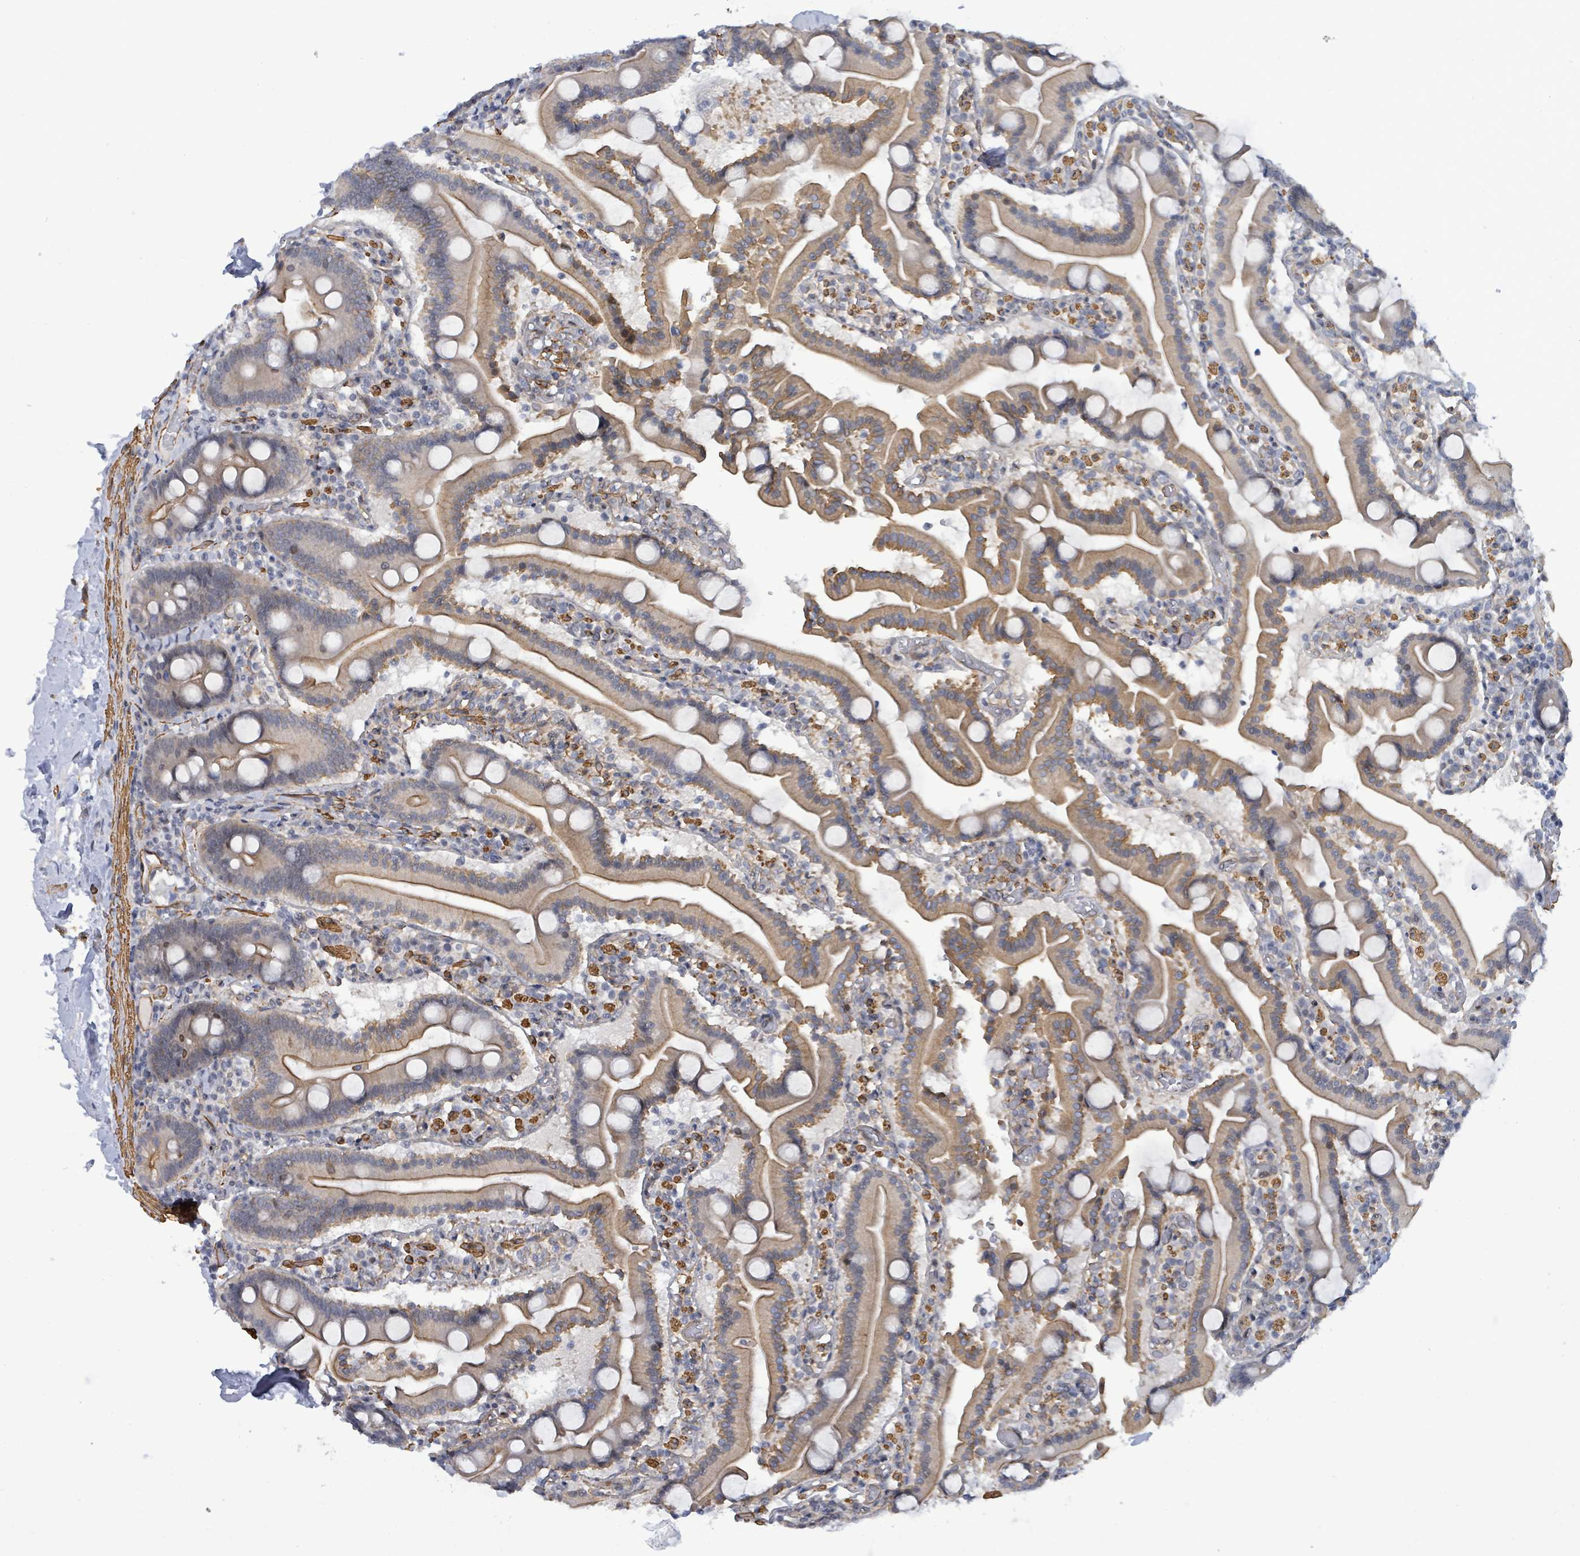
{"staining": {"intensity": "moderate", "quantity": ">75%", "location": "cytoplasmic/membranous"}, "tissue": "duodenum", "cell_type": "Glandular cells", "image_type": "normal", "snomed": [{"axis": "morphology", "description": "Normal tissue, NOS"}, {"axis": "topography", "description": "Duodenum"}], "caption": "The histopathology image demonstrates immunohistochemical staining of unremarkable duodenum. There is moderate cytoplasmic/membranous positivity is seen in approximately >75% of glandular cells. (Stains: DAB (3,3'-diaminobenzidine) in brown, nuclei in blue, Microscopy: brightfield microscopy at high magnification).", "gene": "DMRTC1B", "patient": {"sex": "male", "age": 55}}